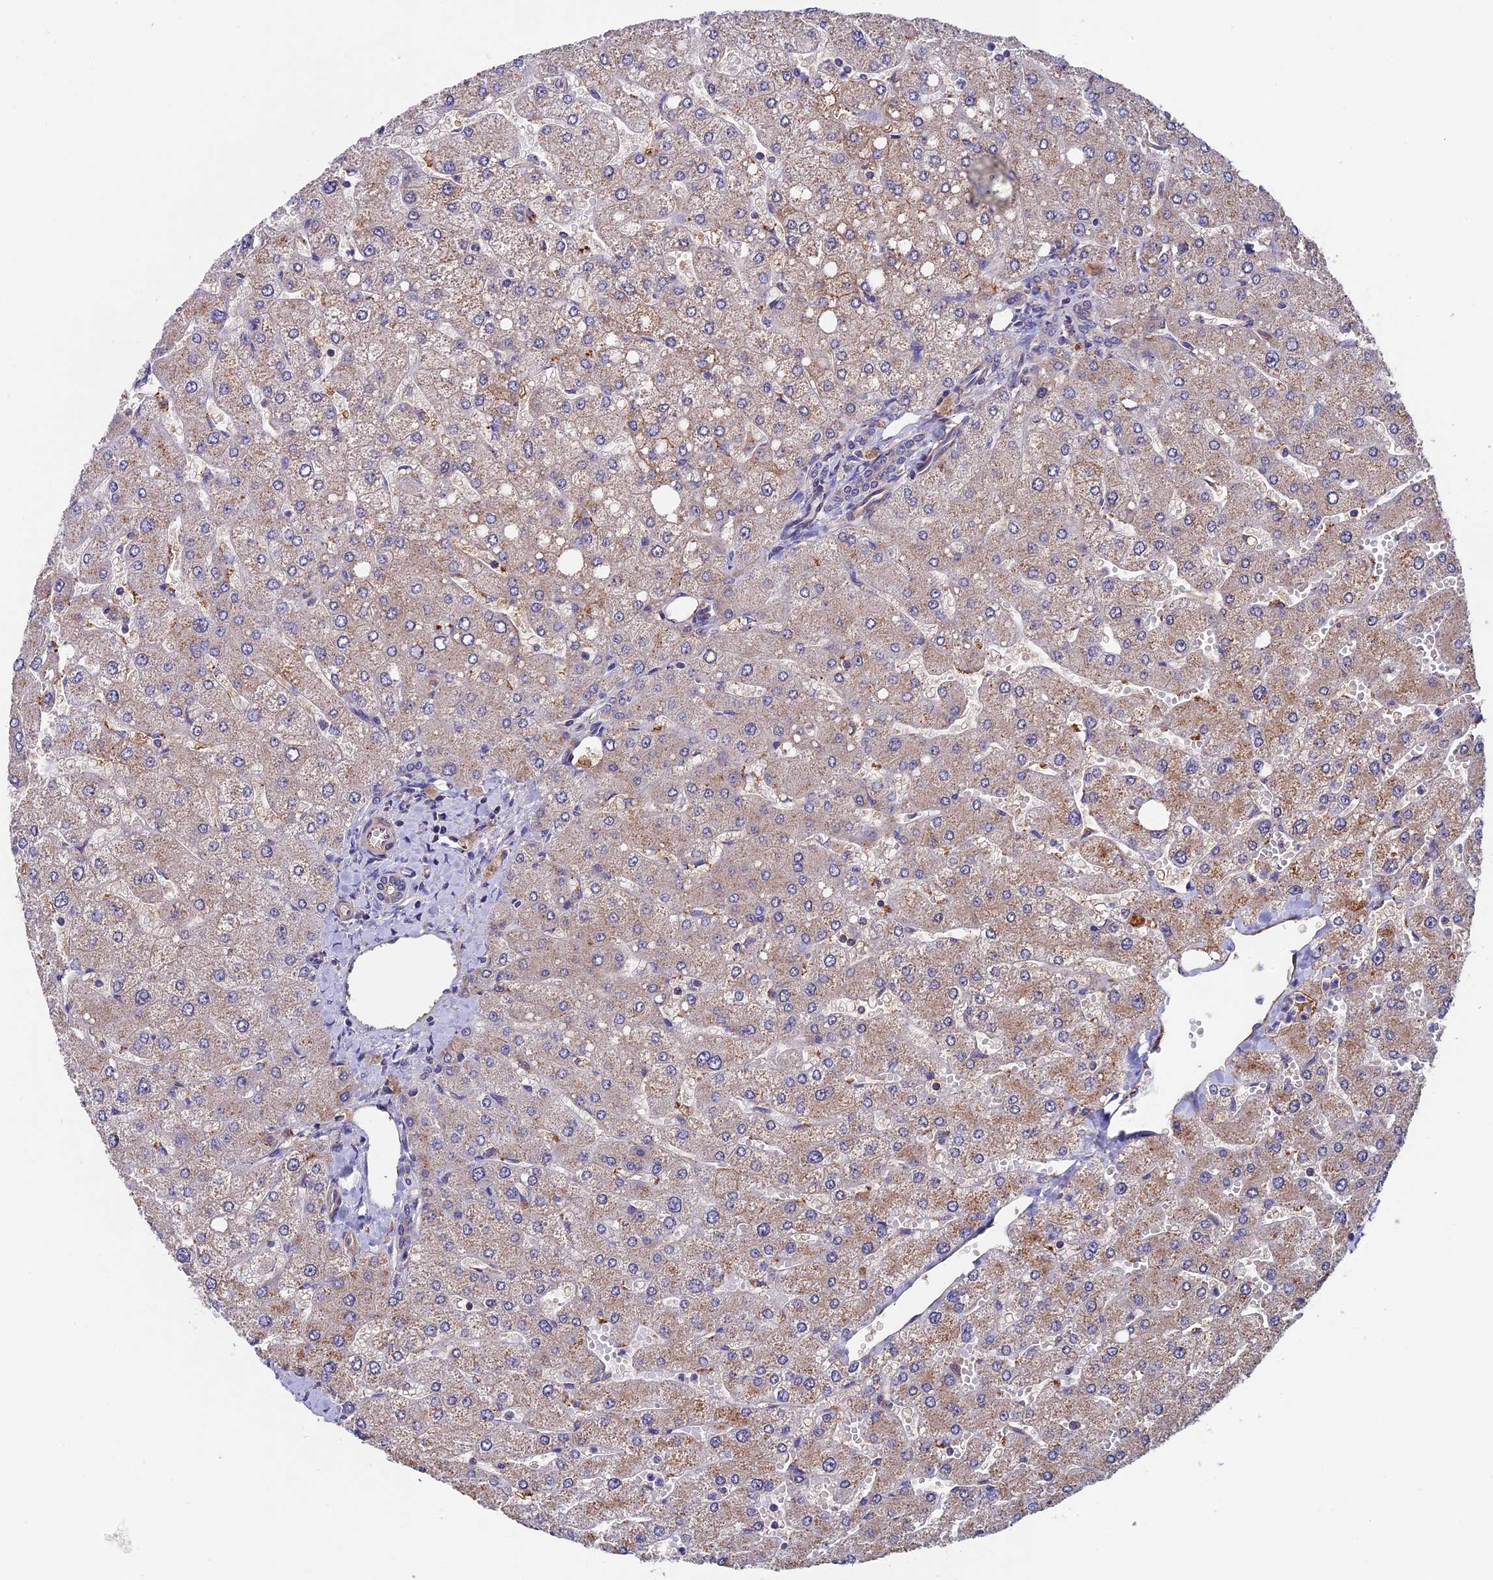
{"staining": {"intensity": "negative", "quantity": "none", "location": "none"}, "tissue": "liver", "cell_type": "Cholangiocytes", "image_type": "normal", "snomed": [{"axis": "morphology", "description": "Normal tissue, NOS"}, {"axis": "topography", "description": "Liver"}], "caption": "Image shows no protein staining in cholangiocytes of unremarkable liver.", "gene": "SLC9A5", "patient": {"sex": "male", "age": 55}}